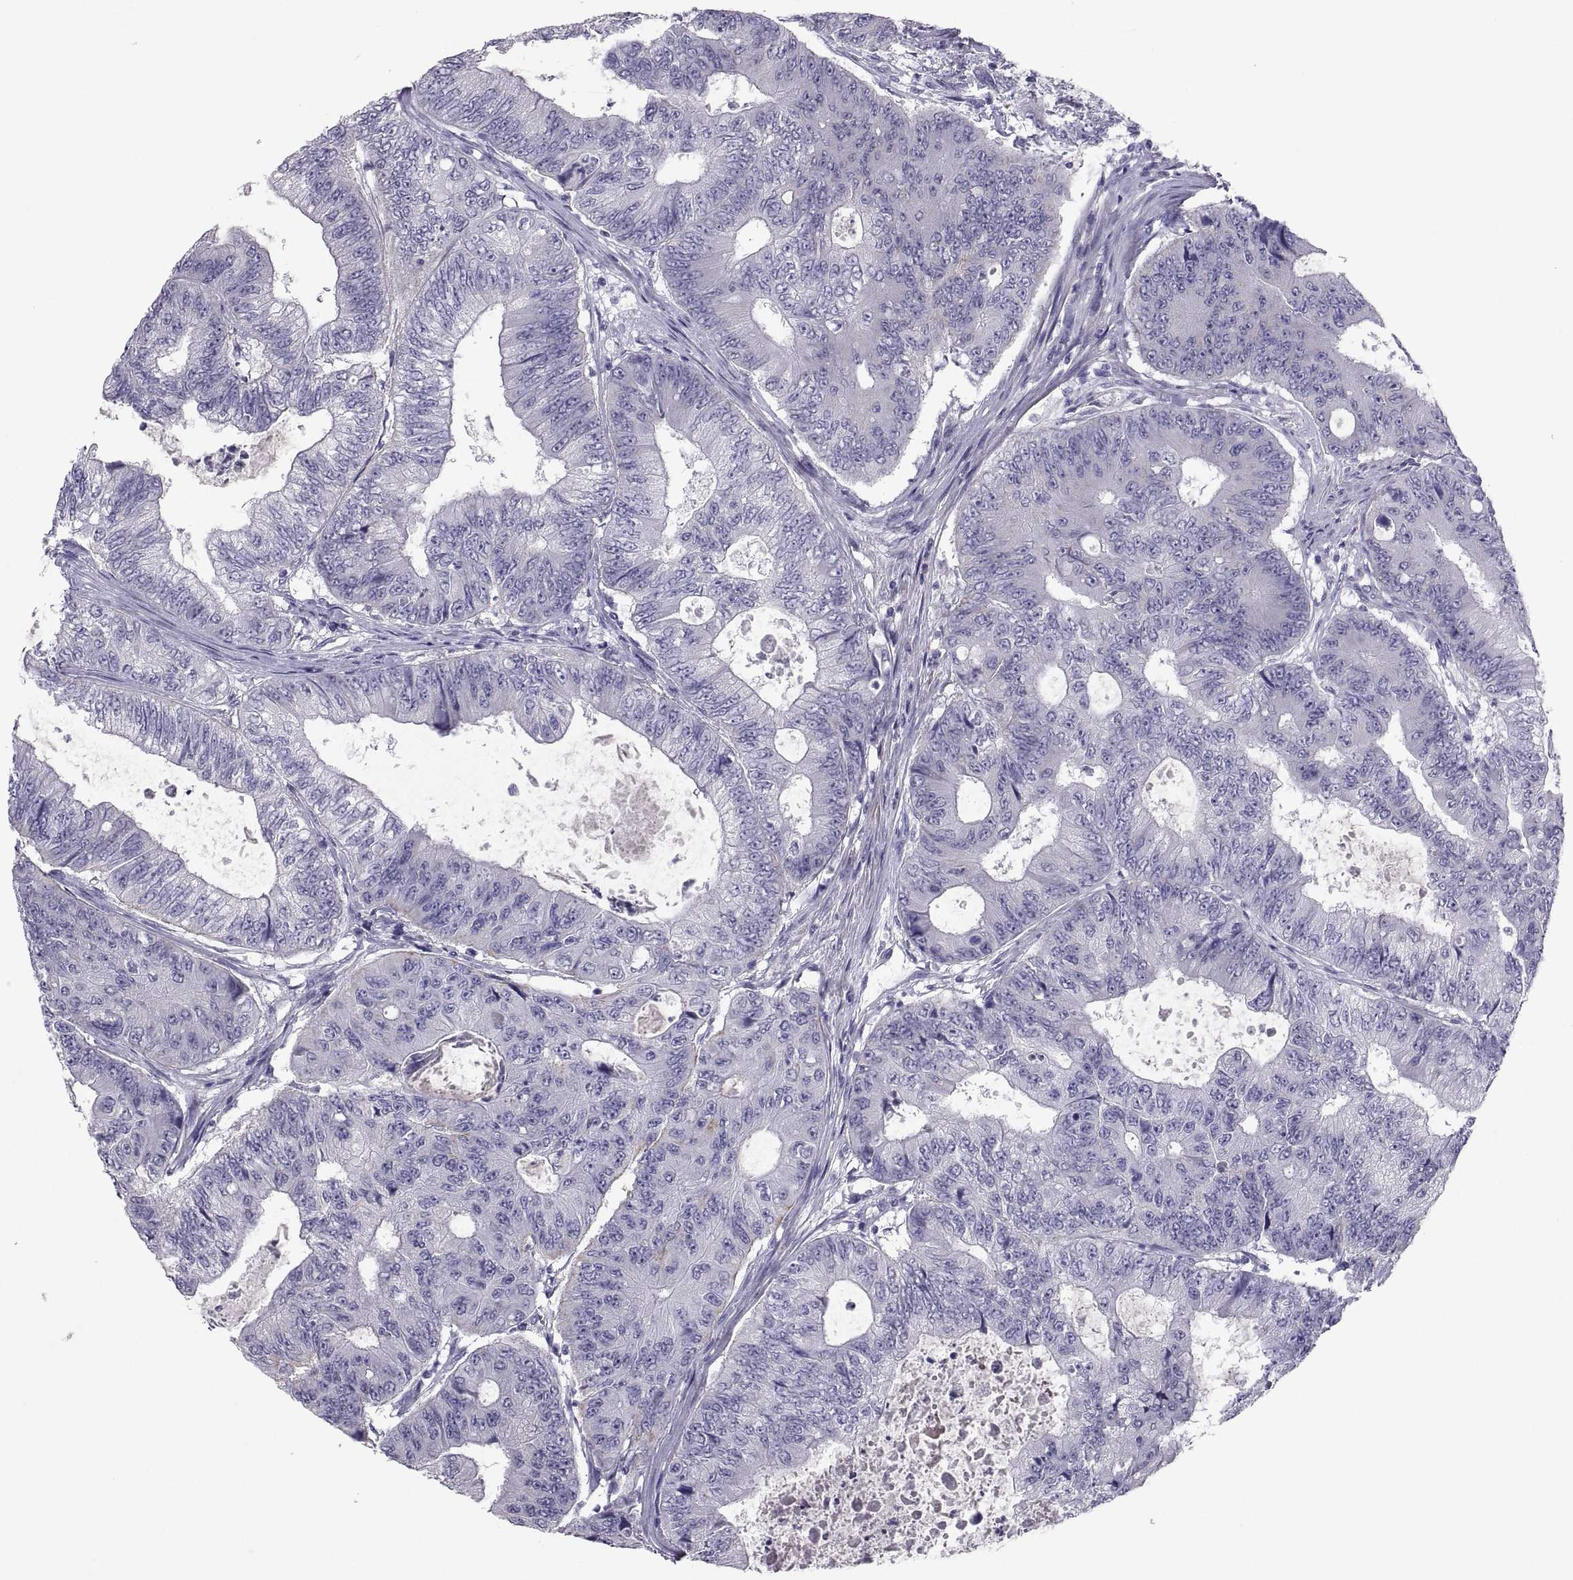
{"staining": {"intensity": "negative", "quantity": "none", "location": "none"}, "tissue": "colorectal cancer", "cell_type": "Tumor cells", "image_type": "cancer", "snomed": [{"axis": "morphology", "description": "Adenocarcinoma, NOS"}, {"axis": "topography", "description": "Colon"}], "caption": "Immunohistochemical staining of colorectal adenocarcinoma demonstrates no significant staining in tumor cells.", "gene": "IGSF1", "patient": {"sex": "female", "age": 48}}